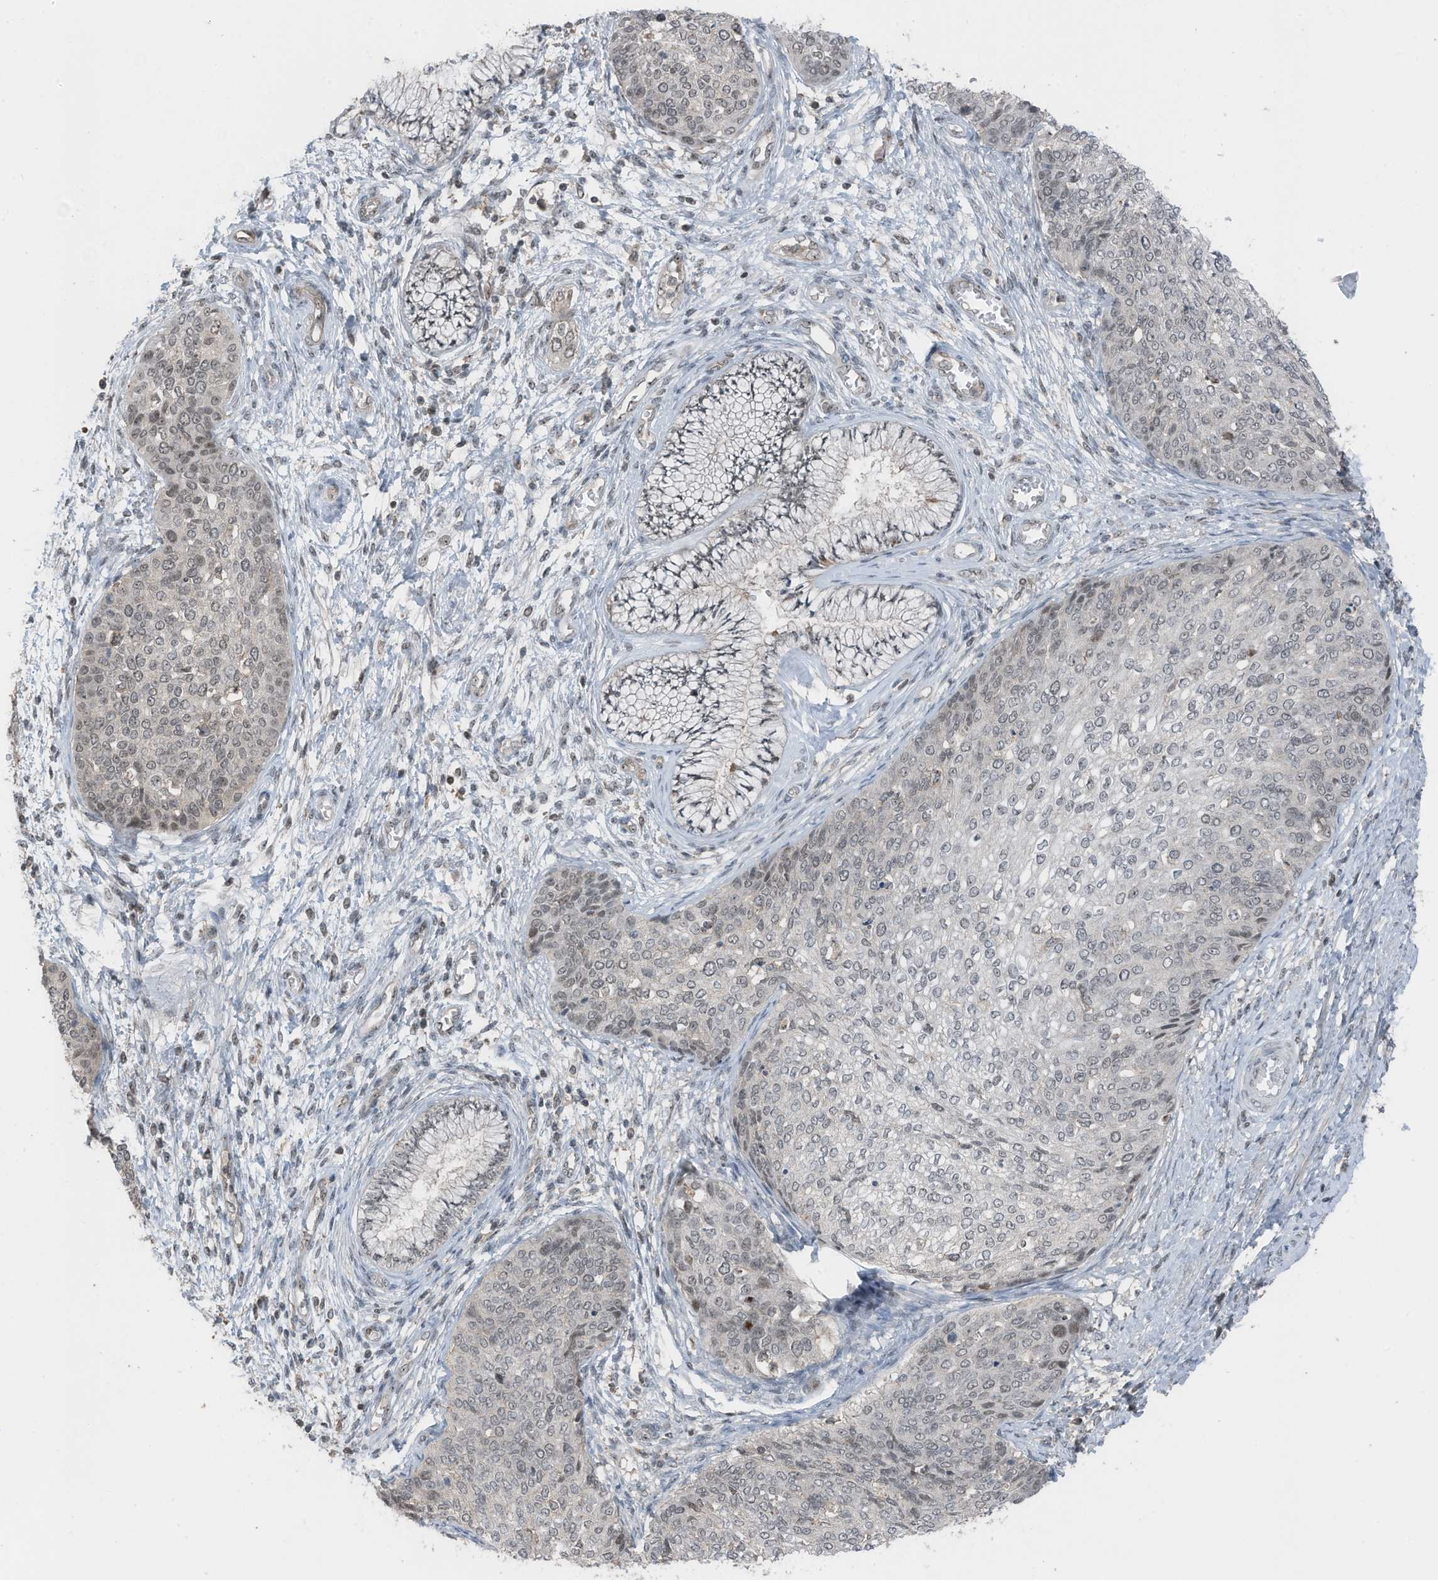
{"staining": {"intensity": "weak", "quantity": "25%-75%", "location": "cytoplasmic/membranous,nuclear"}, "tissue": "cervical cancer", "cell_type": "Tumor cells", "image_type": "cancer", "snomed": [{"axis": "morphology", "description": "Squamous cell carcinoma, NOS"}, {"axis": "topography", "description": "Cervix"}], "caption": "A brown stain labels weak cytoplasmic/membranous and nuclear positivity of a protein in human cervical squamous cell carcinoma tumor cells.", "gene": "UTP3", "patient": {"sex": "female", "age": 37}}